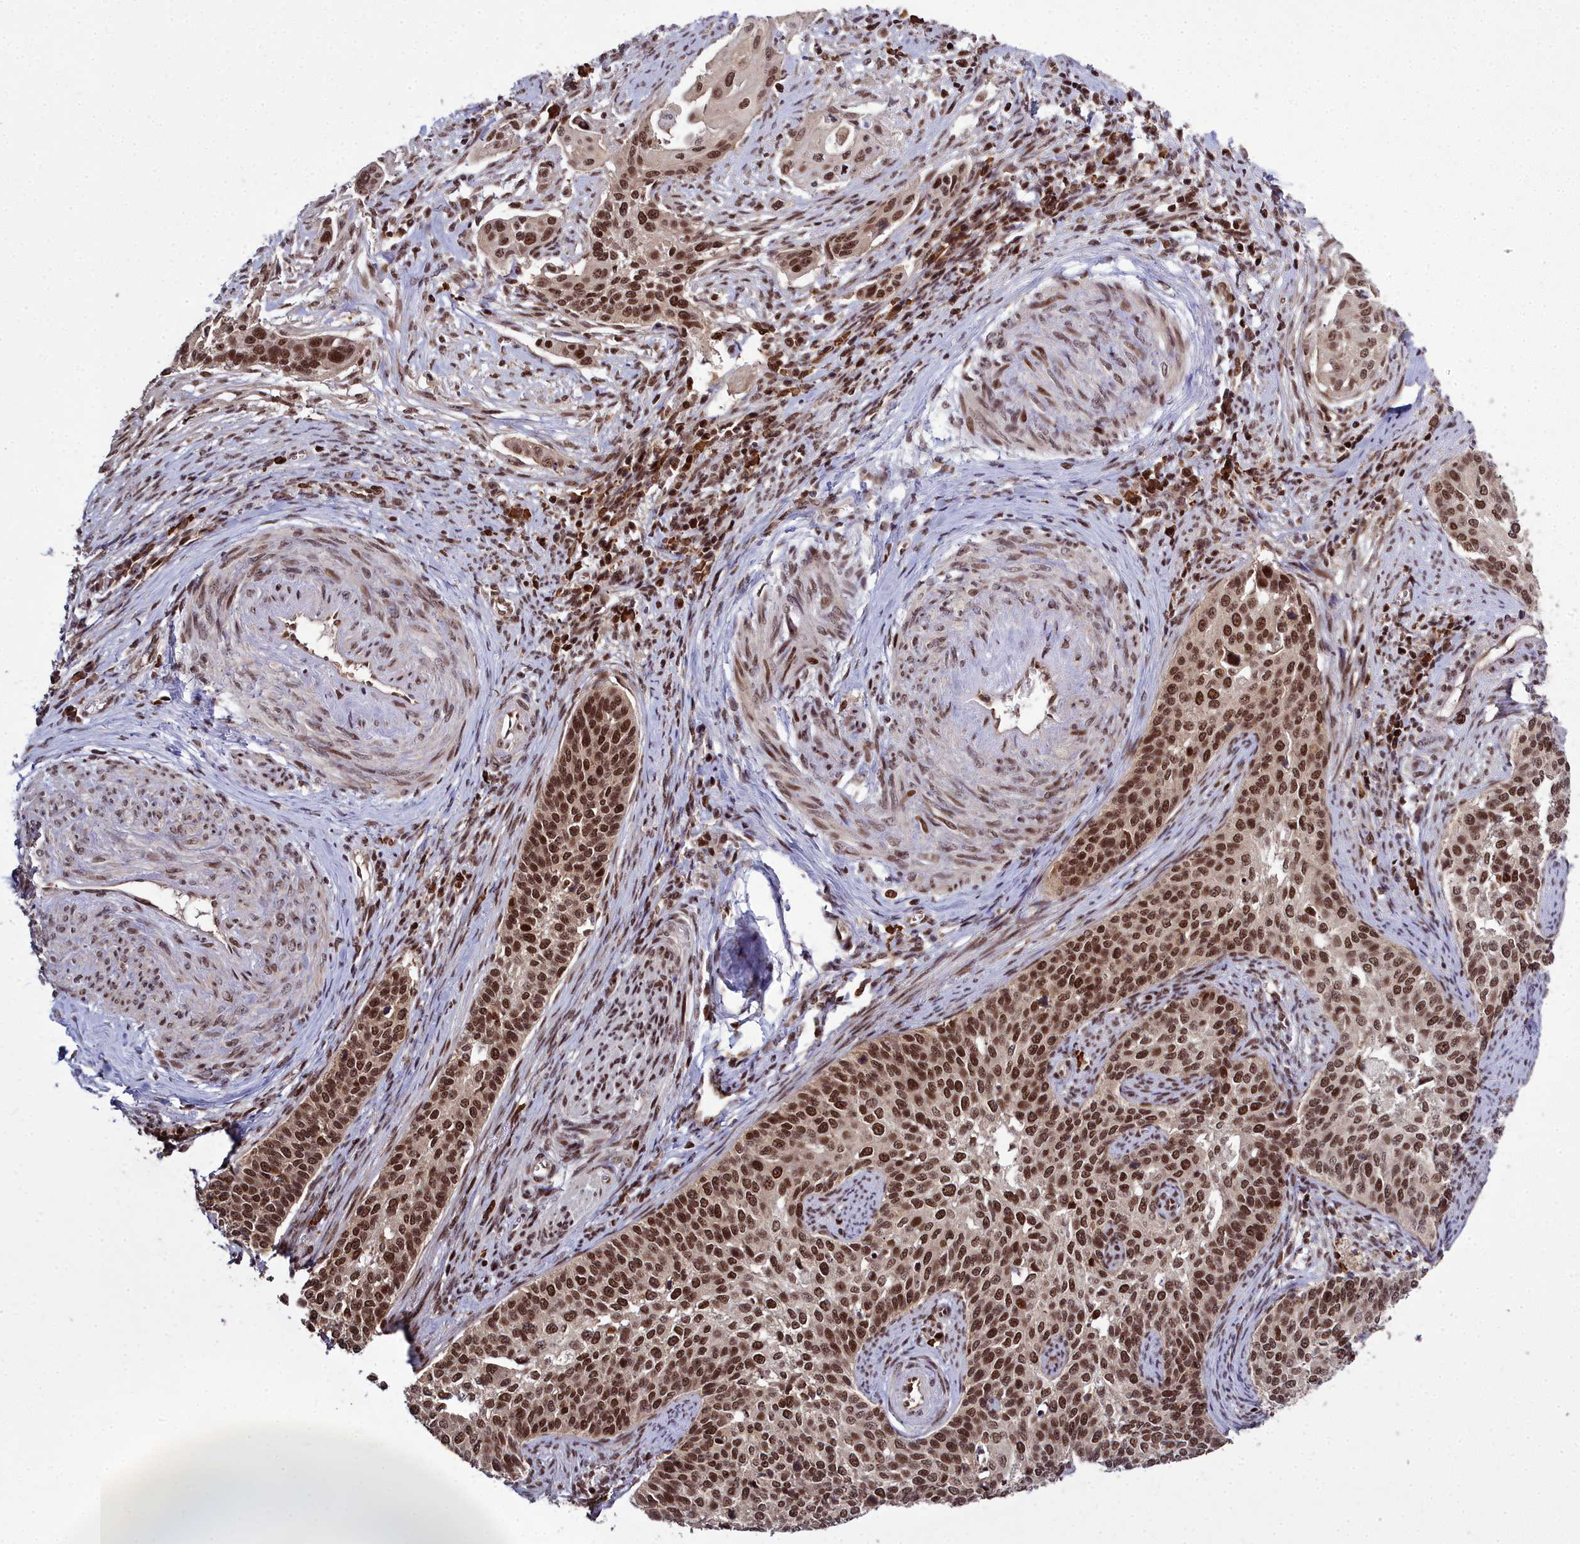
{"staining": {"intensity": "strong", "quantity": ">75%", "location": "nuclear"}, "tissue": "cervical cancer", "cell_type": "Tumor cells", "image_type": "cancer", "snomed": [{"axis": "morphology", "description": "Squamous cell carcinoma, NOS"}, {"axis": "topography", "description": "Cervix"}], "caption": "There is high levels of strong nuclear expression in tumor cells of squamous cell carcinoma (cervical), as demonstrated by immunohistochemical staining (brown color).", "gene": "GMEB1", "patient": {"sex": "female", "age": 44}}